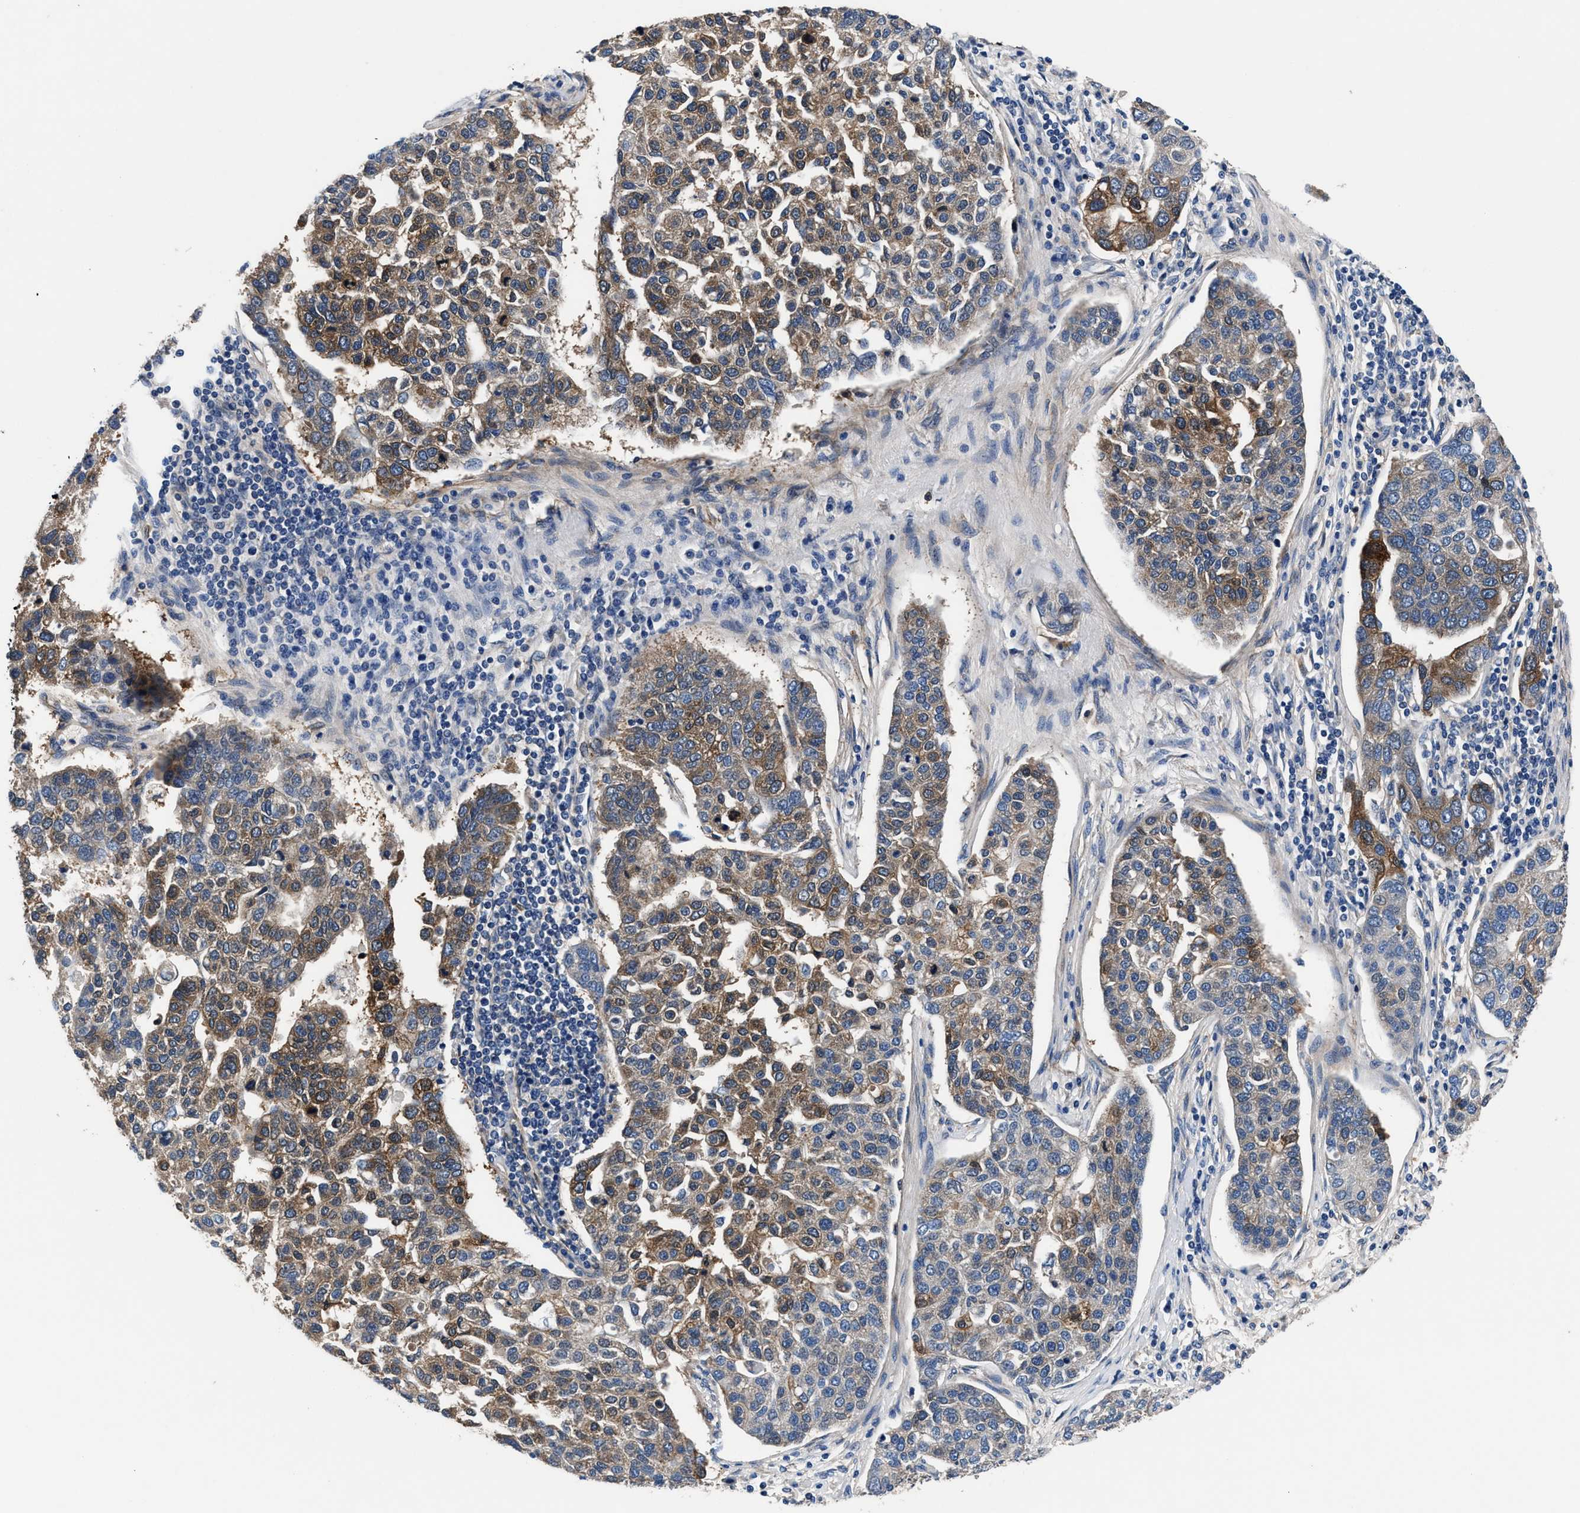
{"staining": {"intensity": "moderate", "quantity": ">75%", "location": "cytoplasmic/membranous"}, "tissue": "pancreatic cancer", "cell_type": "Tumor cells", "image_type": "cancer", "snomed": [{"axis": "morphology", "description": "Adenocarcinoma, NOS"}, {"axis": "topography", "description": "Pancreas"}], "caption": "This micrograph exhibits immunohistochemistry (IHC) staining of adenocarcinoma (pancreatic), with medium moderate cytoplasmic/membranous staining in about >75% of tumor cells.", "gene": "SH3GL1", "patient": {"sex": "female", "age": 61}}